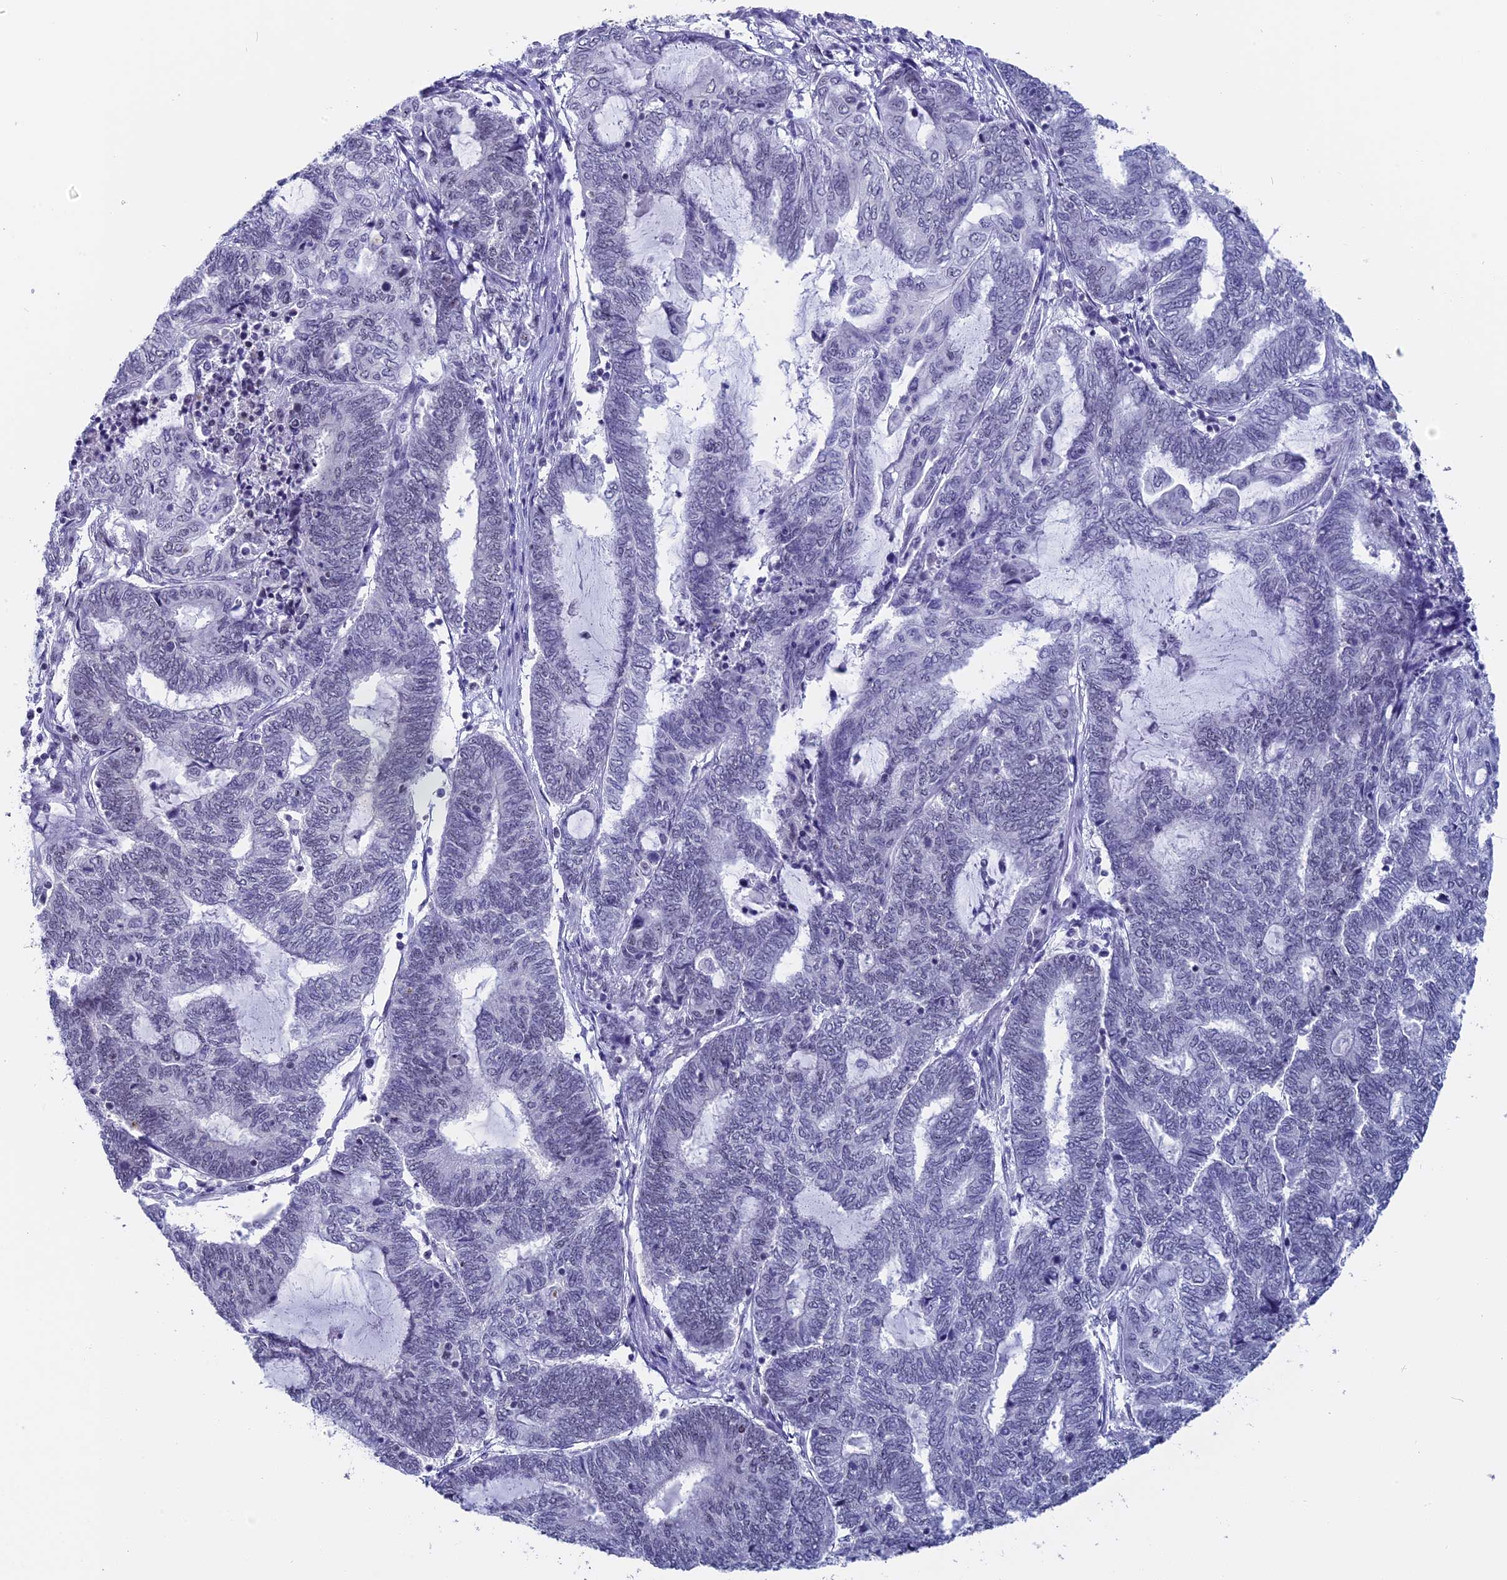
{"staining": {"intensity": "negative", "quantity": "none", "location": "none"}, "tissue": "endometrial cancer", "cell_type": "Tumor cells", "image_type": "cancer", "snomed": [{"axis": "morphology", "description": "Adenocarcinoma, NOS"}, {"axis": "topography", "description": "Uterus"}, {"axis": "topography", "description": "Endometrium"}], "caption": "The histopathology image demonstrates no significant staining in tumor cells of adenocarcinoma (endometrial).", "gene": "CD2BP2", "patient": {"sex": "female", "age": 70}}